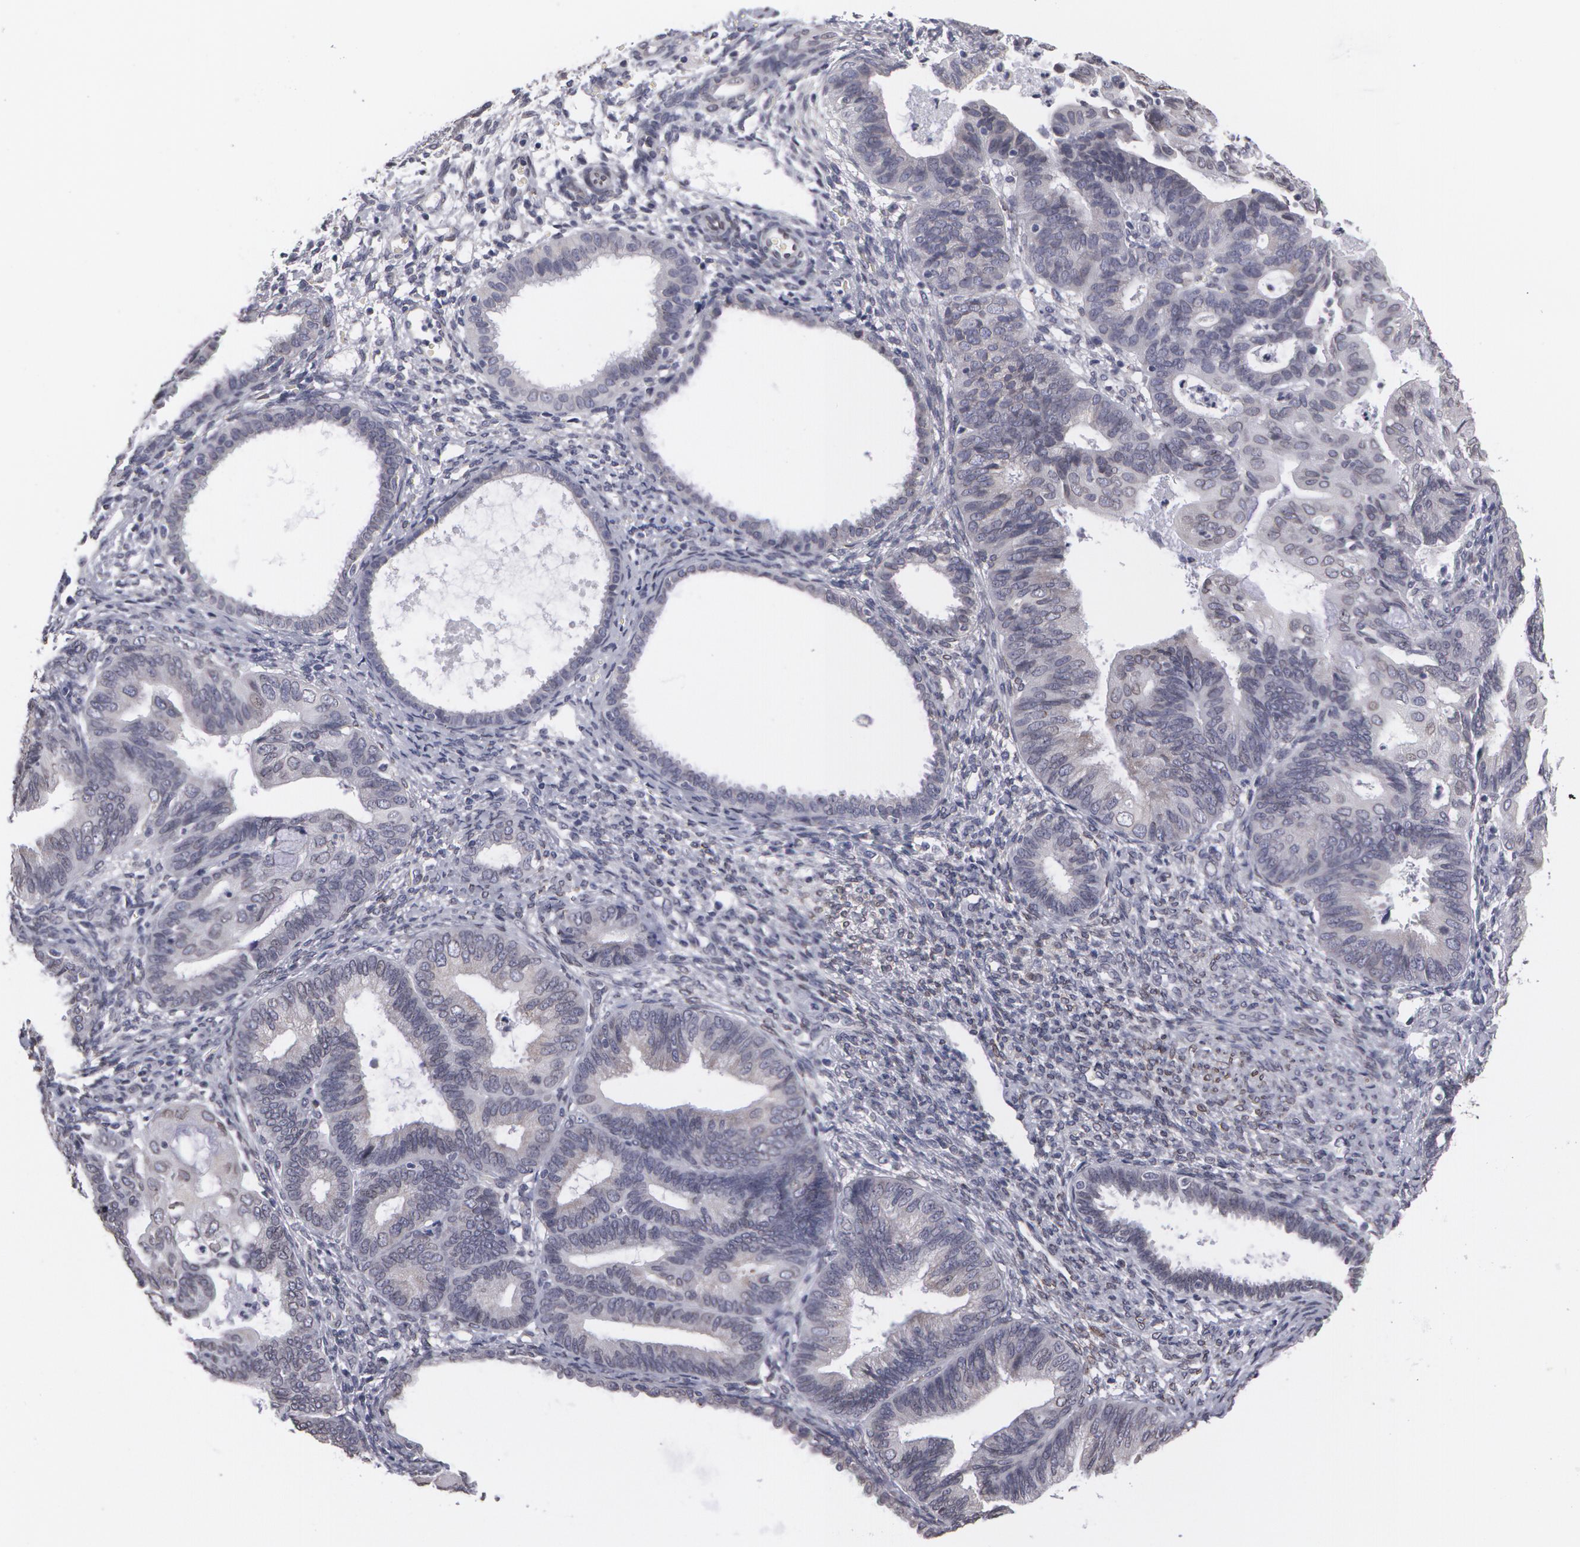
{"staining": {"intensity": "negative", "quantity": "none", "location": "none"}, "tissue": "endometrial cancer", "cell_type": "Tumor cells", "image_type": "cancer", "snomed": [{"axis": "morphology", "description": "Adenocarcinoma, NOS"}, {"axis": "topography", "description": "Endometrium"}], "caption": "Immunohistochemical staining of human endometrial cancer shows no significant expression in tumor cells. (IHC, brightfield microscopy, high magnification).", "gene": "EMD", "patient": {"sex": "female", "age": 63}}